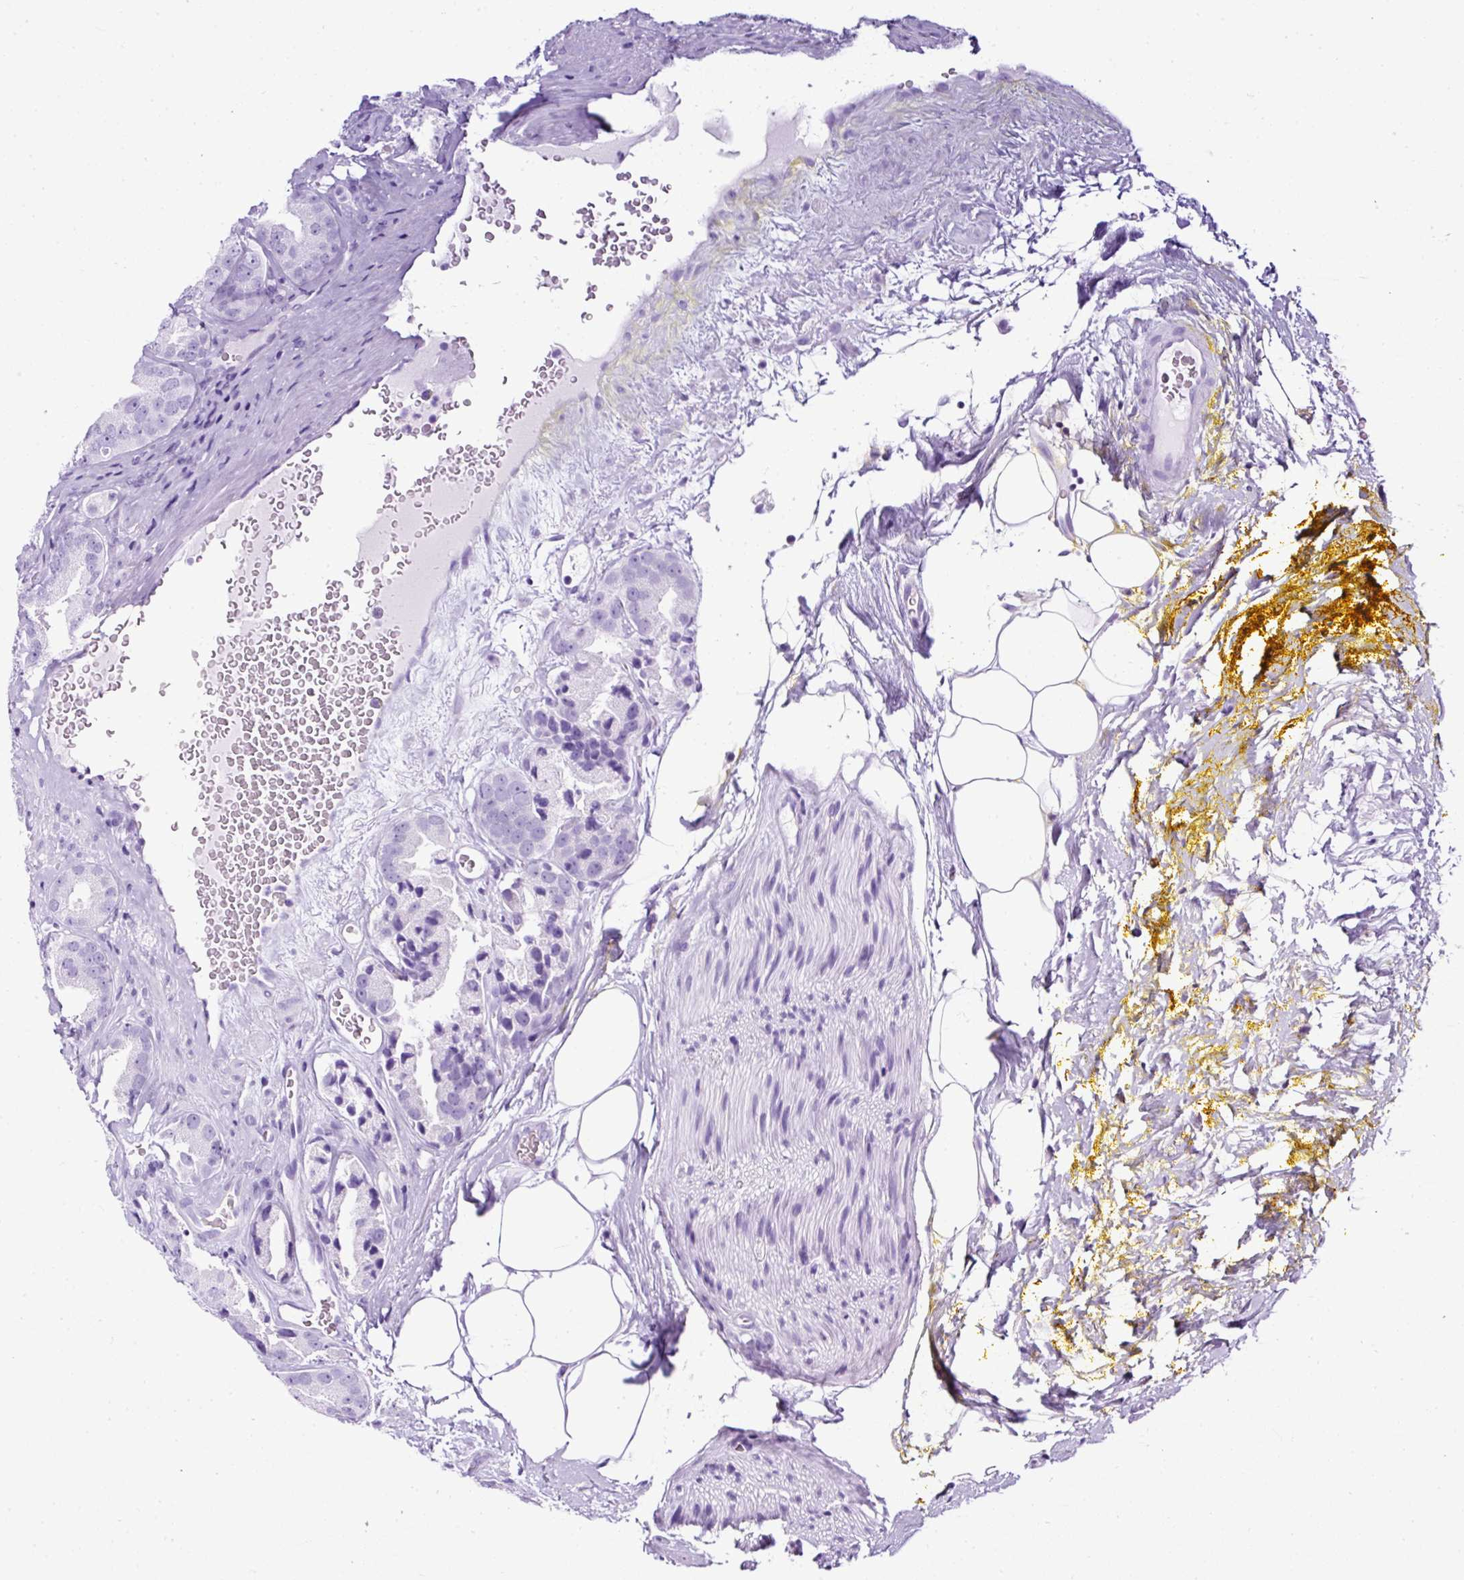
{"staining": {"intensity": "negative", "quantity": "none", "location": "none"}, "tissue": "prostate cancer", "cell_type": "Tumor cells", "image_type": "cancer", "snomed": [{"axis": "morphology", "description": "Adenocarcinoma, High grade"}, {"axis": "topography", "description": "Prostate"}], "caption": "The photomicrograph displays no significant staining in tumor cells of prostate high-grade adenocarcinoma.", "gene": "NTS", "patient": {"sex": "male", "age": 63}}